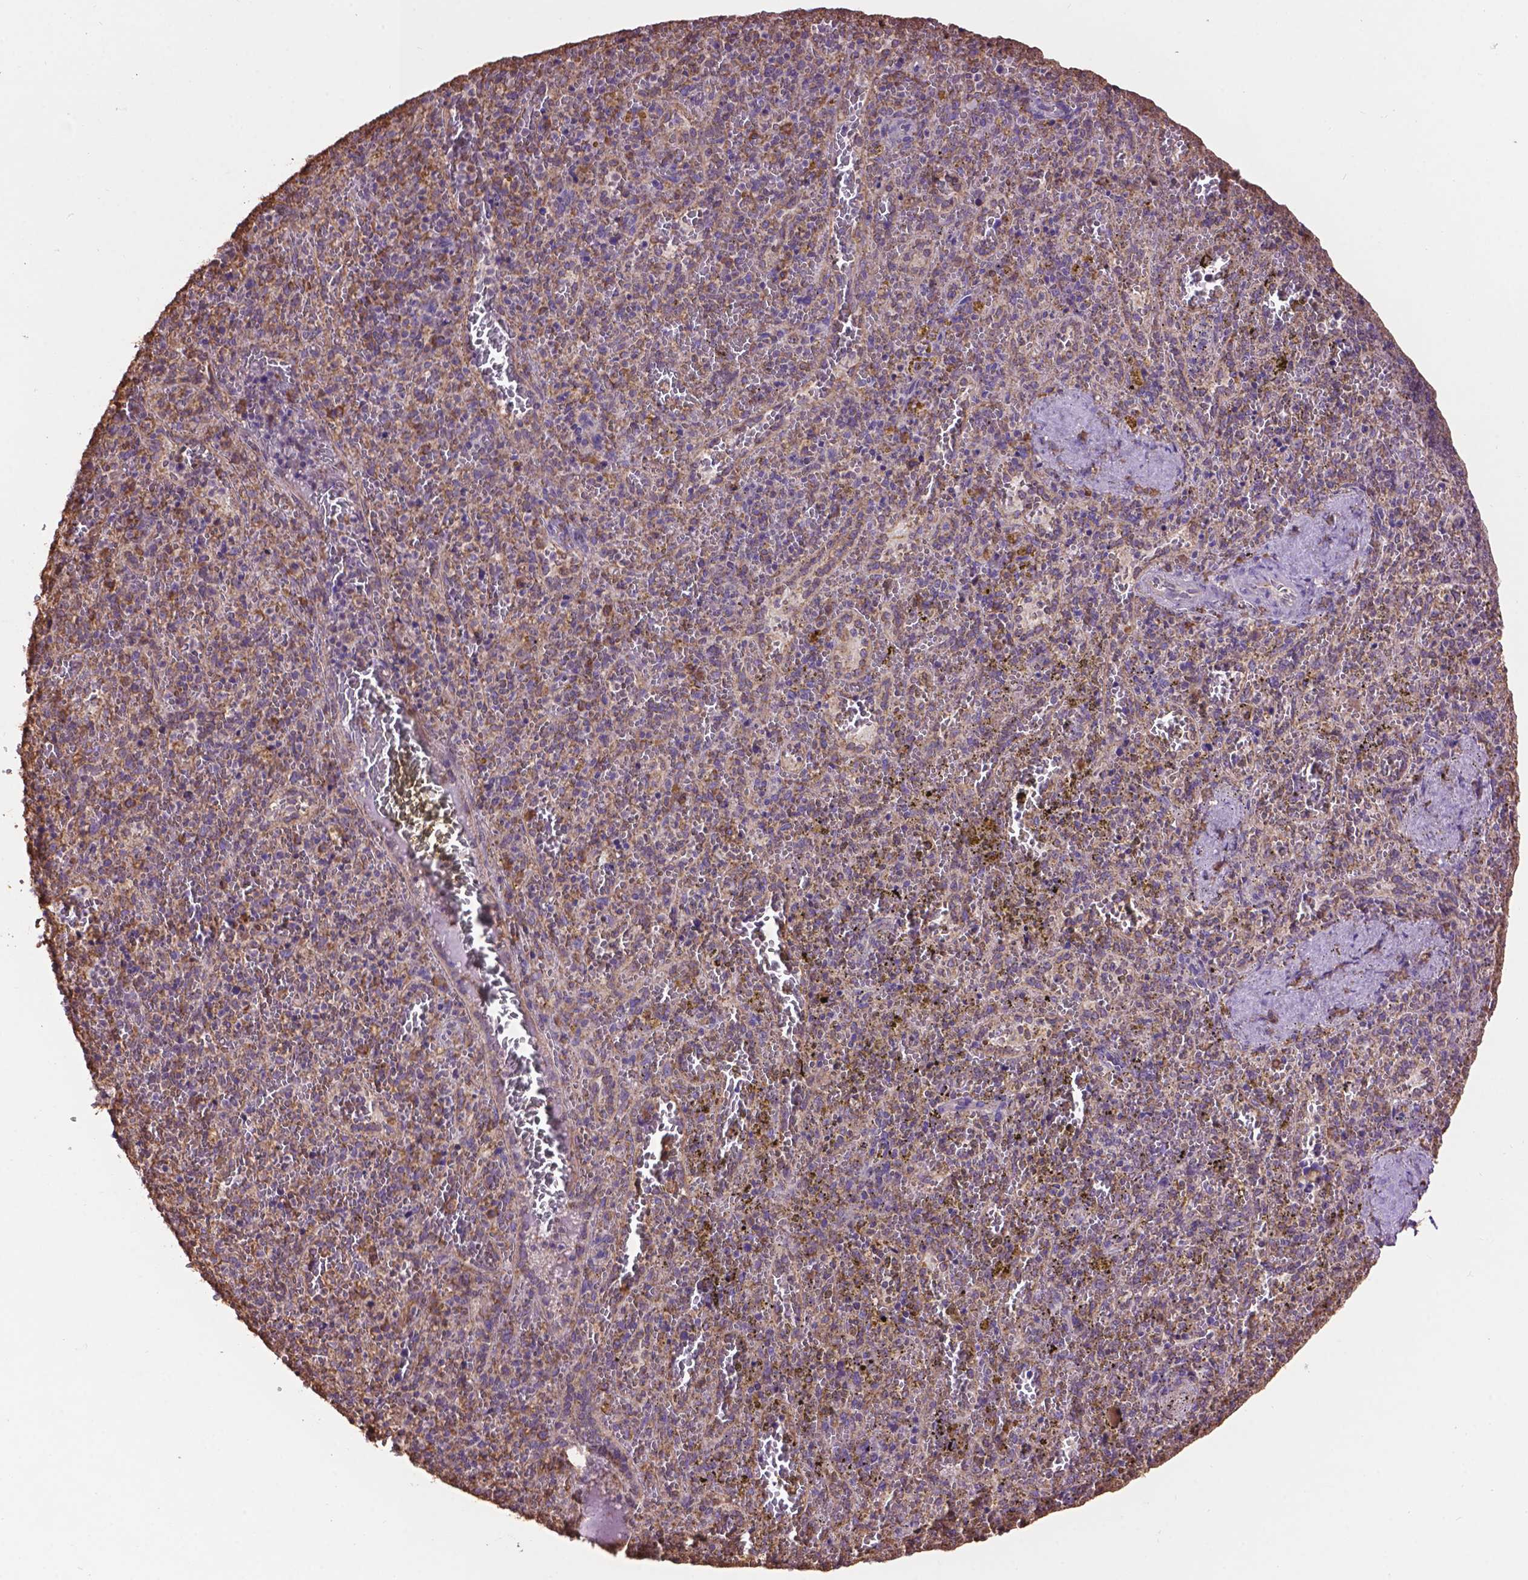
{"staining": {"intensity": "weak", "quantity": "<25%", "location": "cytoplasmic/membranous"}, "tissue": "spleen", "cell_type": "Cells in red pulp", "image_type": "normal", "snomed": [{"axis": "morphology", "description": "Normal tissue, NOS"}, {"axis": "topography", "description": "Spleen"}], "caption": "Immunohistochemistry of unremarkable human spleen reveals no expression in cells in red pulp.", "gene": "PPP2R5E", "patient": {"sex": "female", "age": 50}}